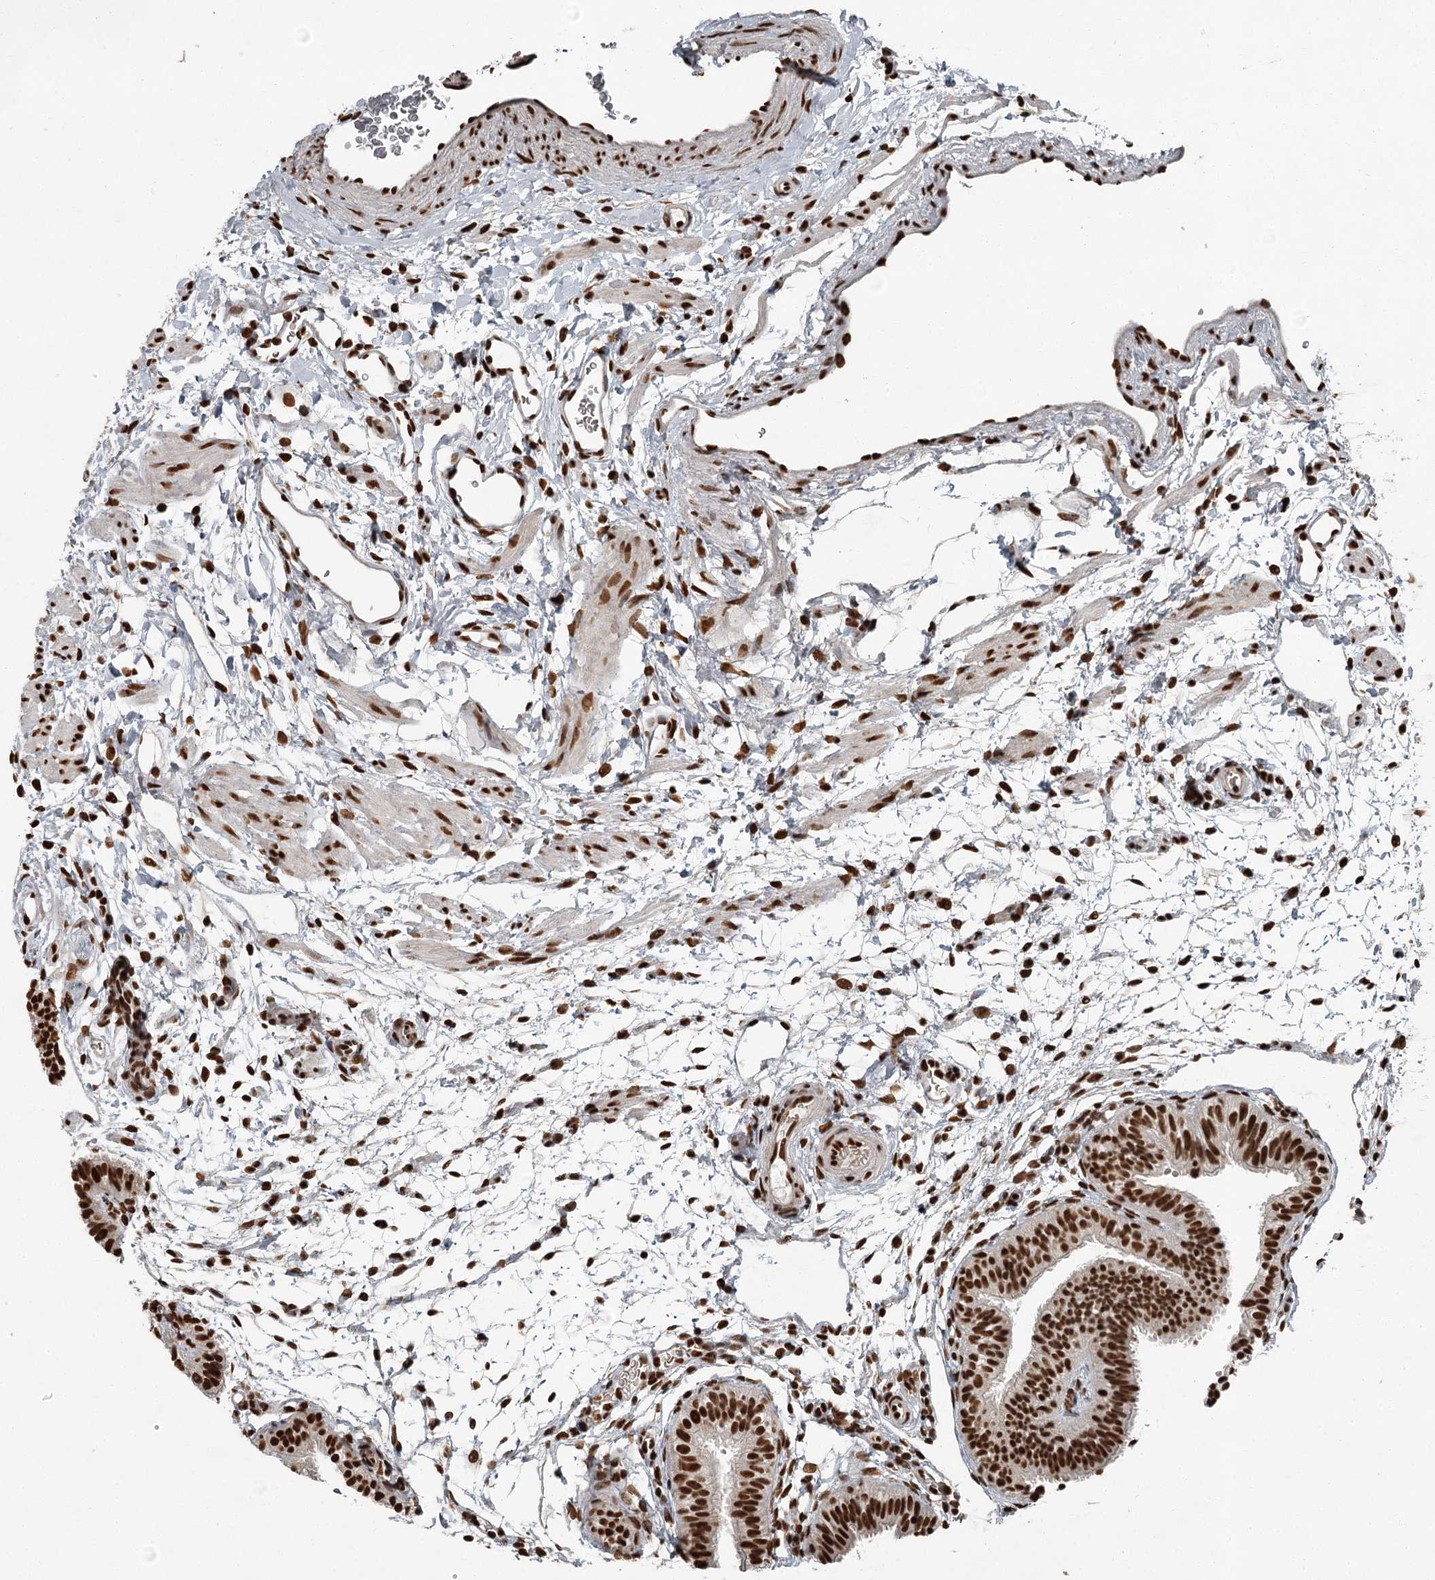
{"staining": {"intensity": "strong", "quantity": ">75%", "location": "nuclear"}, "tissue": "fallopian tube", "cell_type": "Glandular cells", "image_type": "normal", "snomed": [{"axis": "morphology", "description": "Normal tissue, NOS"}, {"axis": "topography", "description": "Fallopian tube"}], "caption": "This photomicrograph shows unremarkable fallopian tube stained with immunohistochemistry (IHC) to label a protein in brown. The nuclear of glandular cells show strong positivity for the protein. Nuclei are counter-stained blue.", "gene": "RBBP7", "patient": {"sex": "female", "age": 35}}